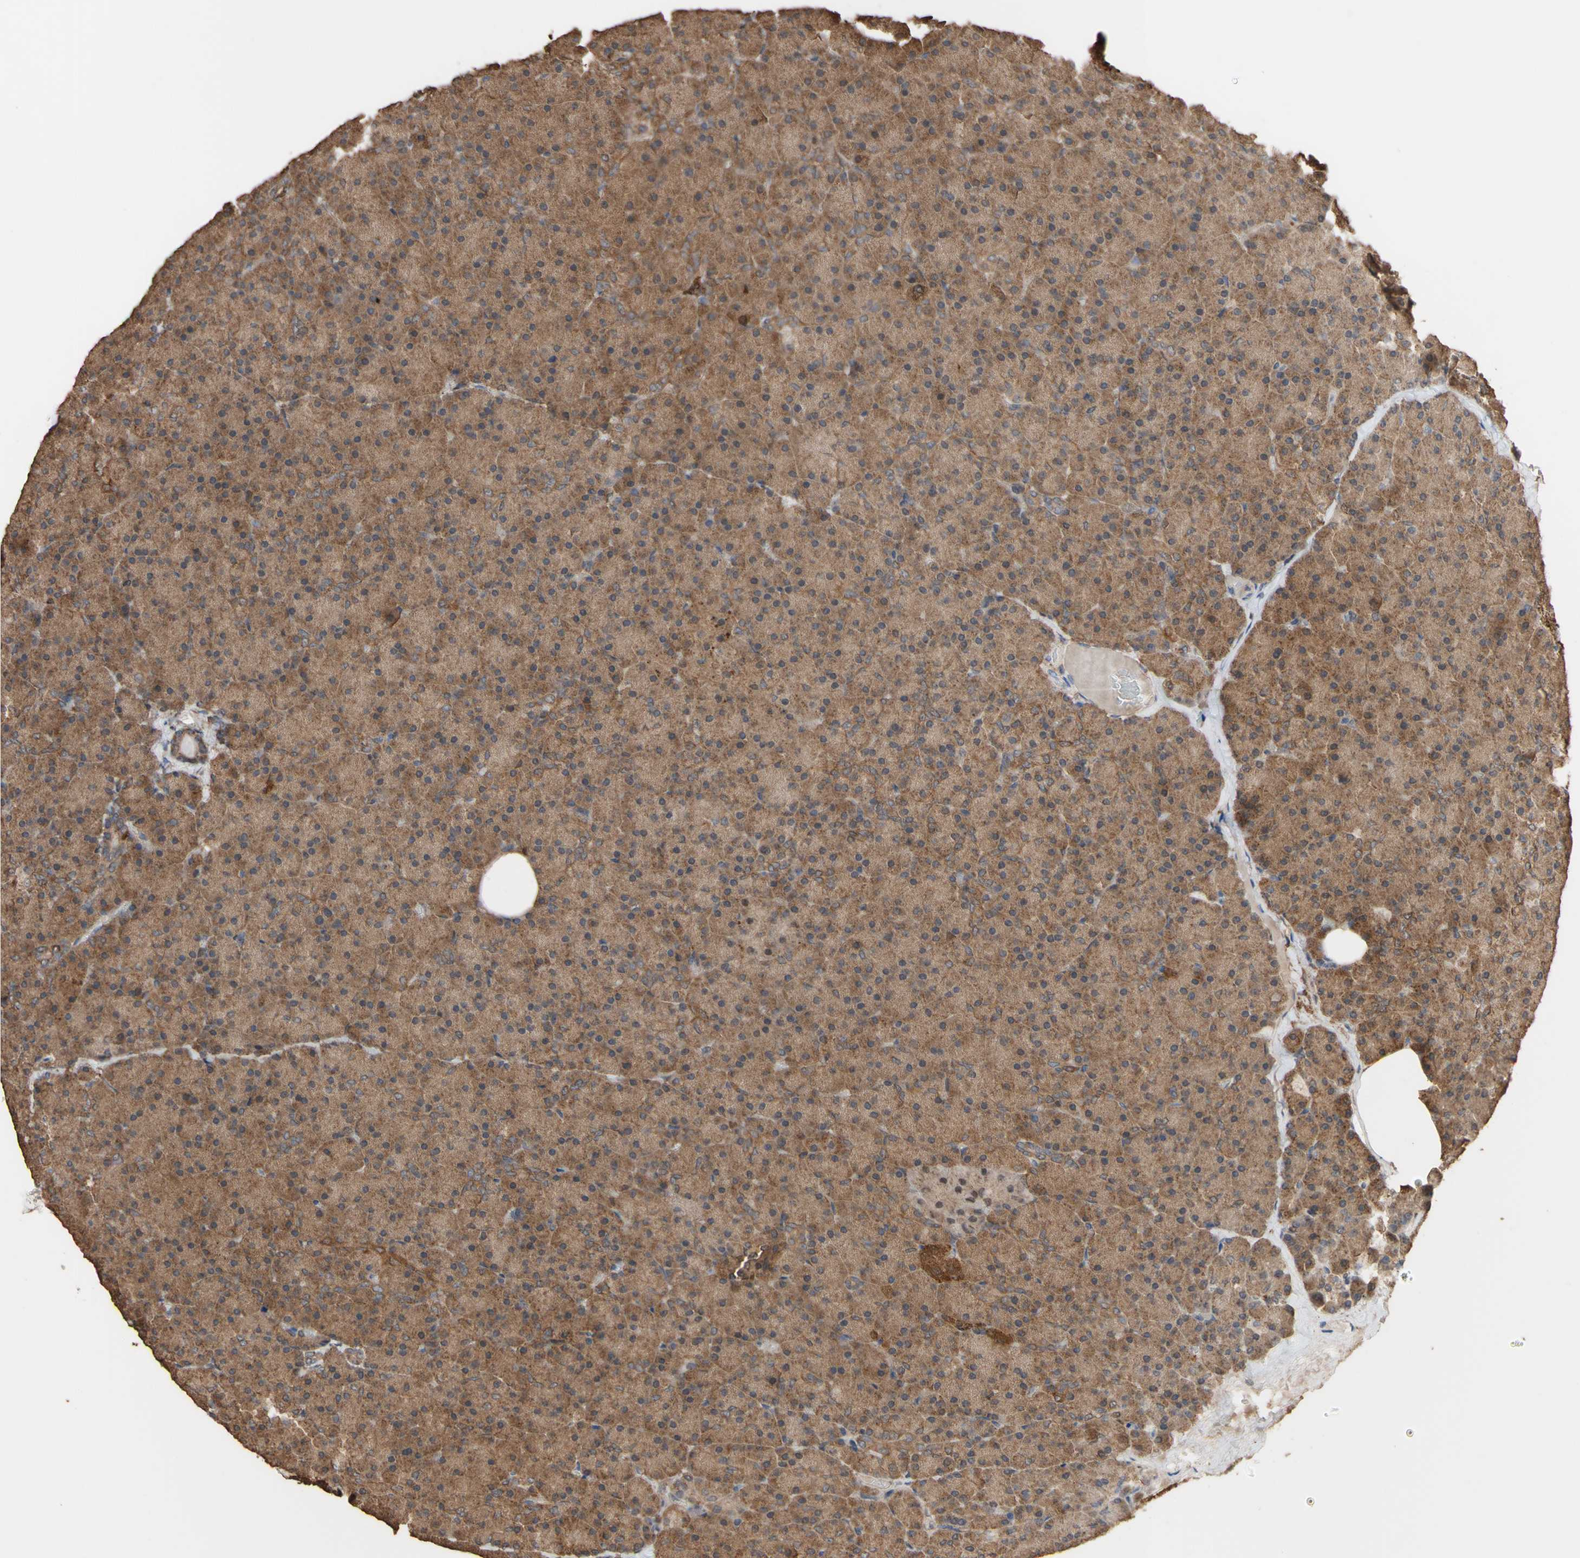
{"staining": {"intensity": "moderate", "quantity": ">75%", "location": "cytoplasmic/membranous"}, "tissue": "pancreas", "cell_type": "Exocrine glandular cells", "image_type": "normal", "snomed": [{"axis": "morphology", "description": "Normal tissue, NOS"}, {"axis": "topography", "description": "Pancreas"}], "caption": "IHC histopathology image of unremarkable pancreas stained for a protein (brown), which shows medium levels of moderate cytoplasmic/membranous positivity in about >75% of exocrine glandular cells.", "gene": "ALDH9A1", "patient": {"sex": "female", "age": 35}}